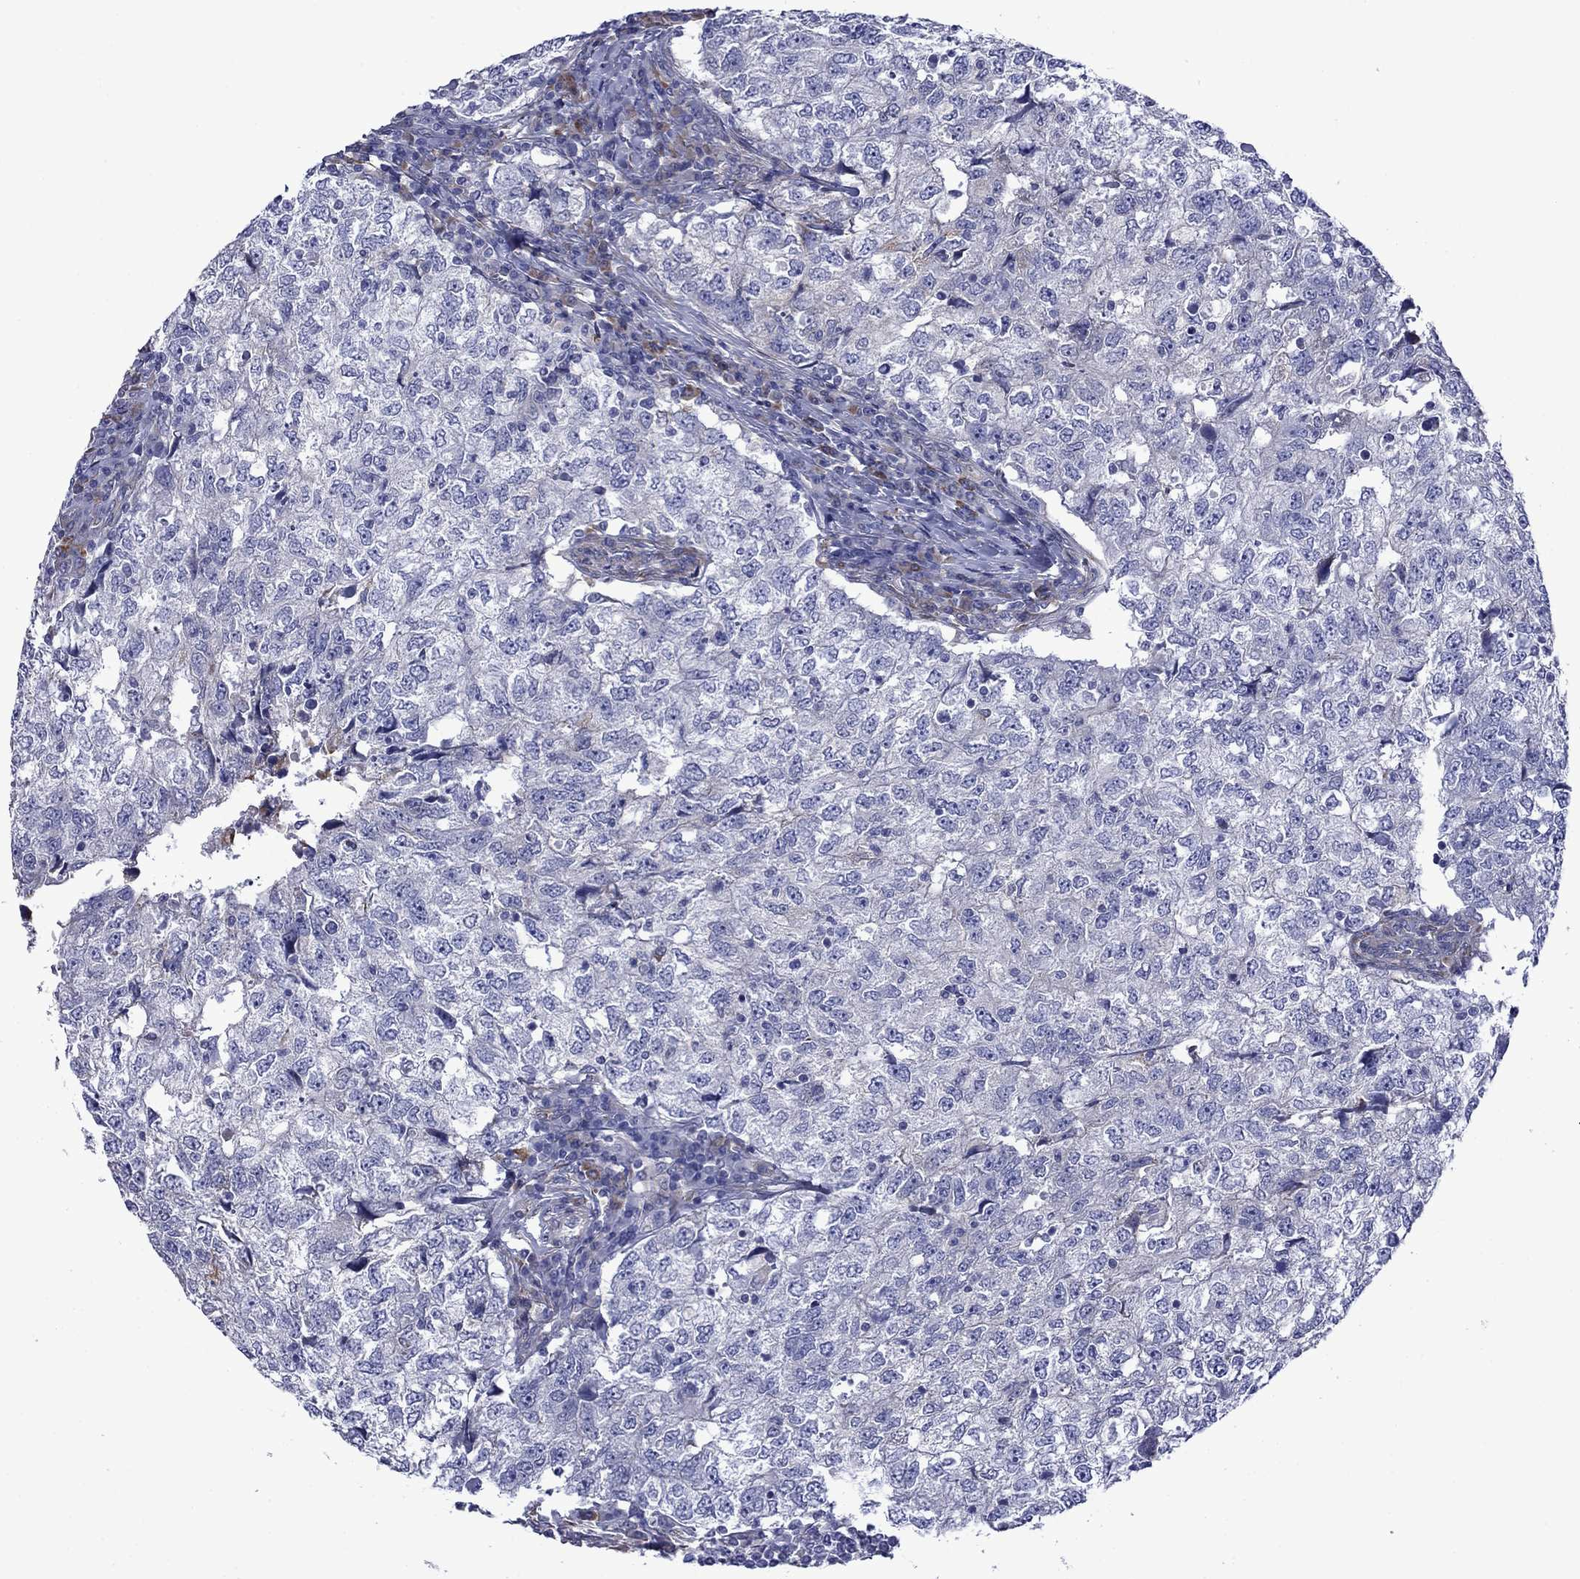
{"staining": {"intensity": "negative", "quantity": "none", "location": "none"}, "tissue": "breast cancer", "cell_type": "Tumor cells", "image_type": "cancer", "snomed": [{"axis": "morphology", "description": "Duct carcinoma"}, {"axis": "topography", "description": "Breast"}], "caption": "Protein analysis of breast invasive ductal carcinoma displays no significant staining in tumor cells. The staining was performed using DAB (3,3'-diaminobenzidine) to visualize the protein expression in brown, while the nuclei were stained in blue with hematoxylin (Magnification: 20x).", "gene": "HSPG2", "patient": {"sex": "female", "age": 30}}